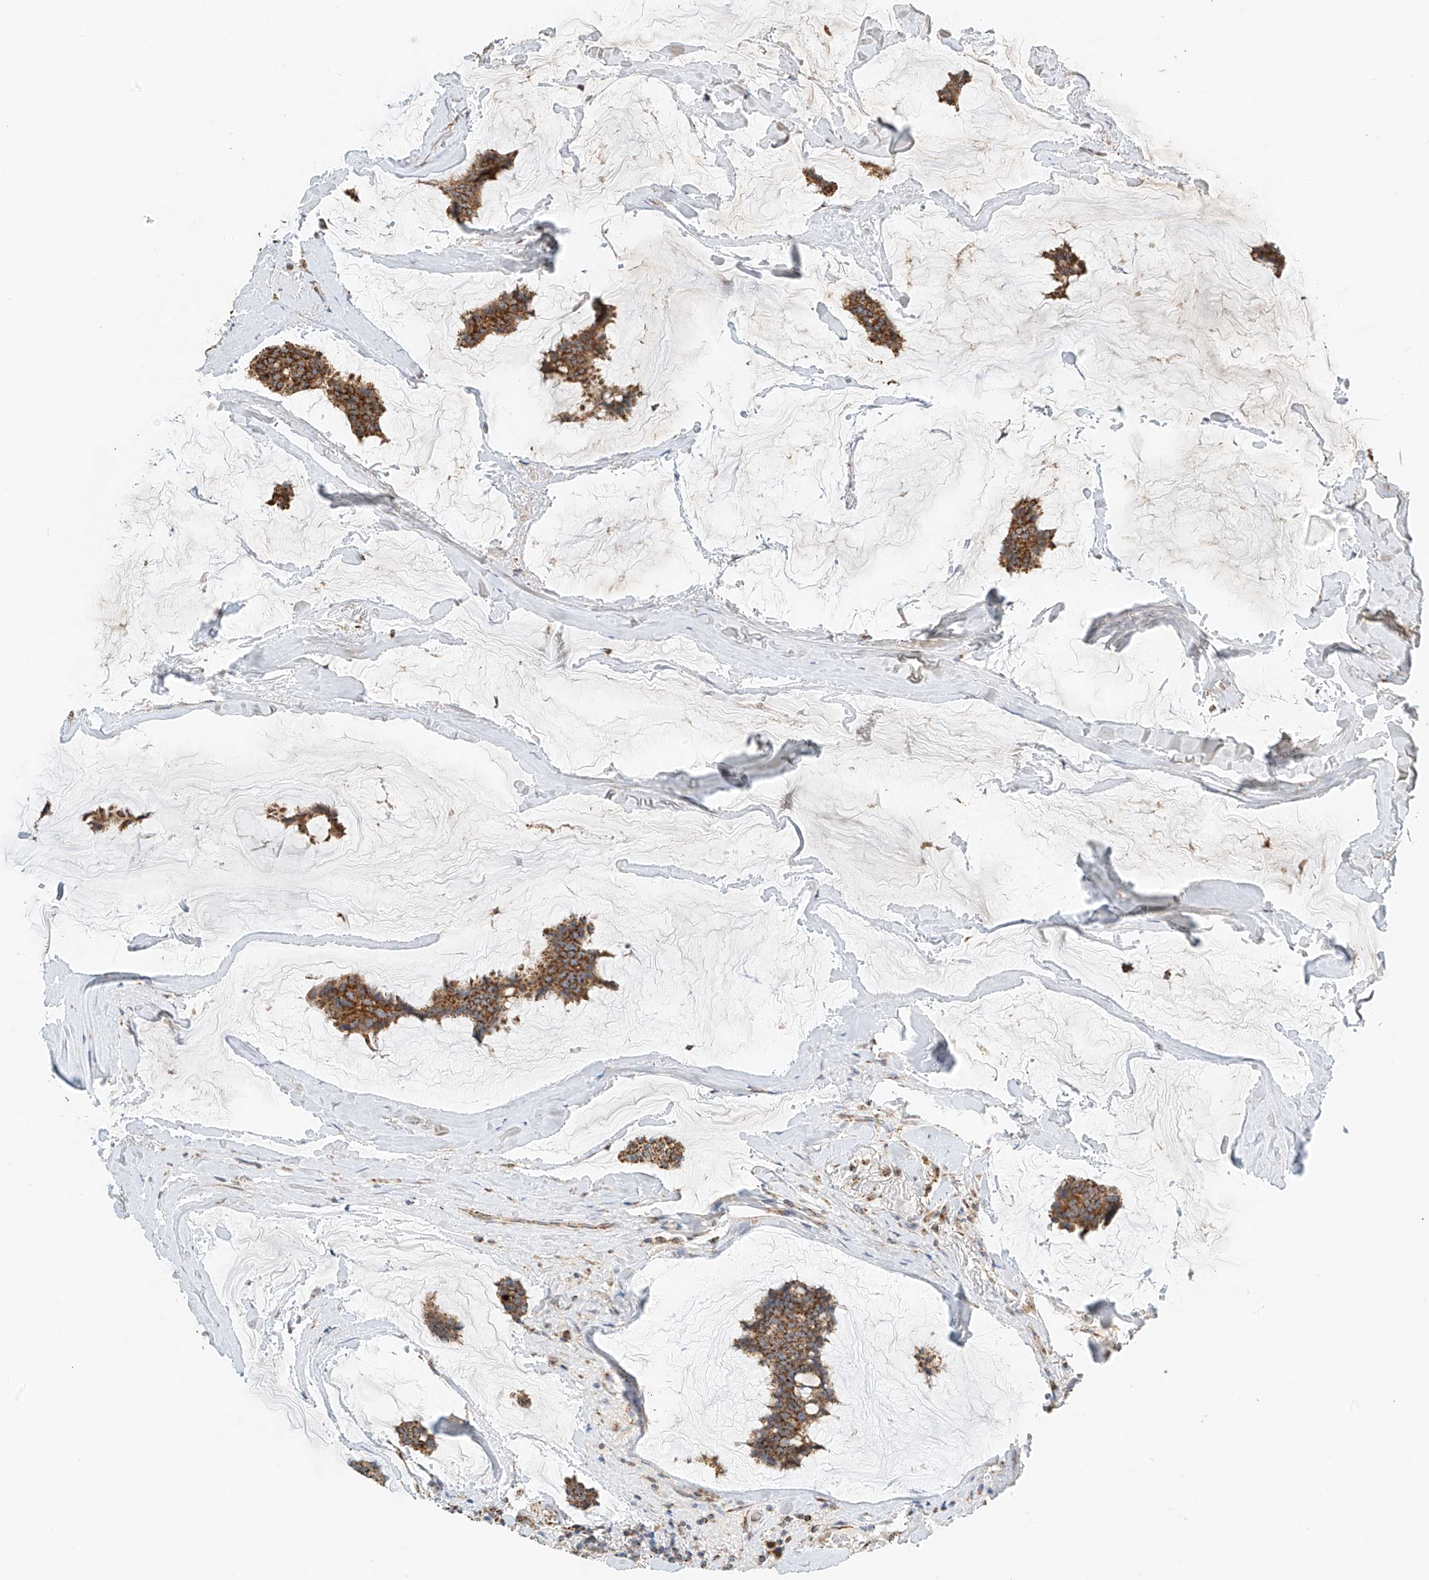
{"staining": {"intensity": "strong", "quantity": ">75%", "location": "cytoplasmic/membranous"}, "tissue": "breast cancer", "cell_type": "Tumor cells", "image_type": "cancer", "snomed": [{"axis": "morphology", "description": "Duct carcinoma"}, {"axis": "topography", "description": "Breast"}], "caption": "Human invasive ductal carcinoma (breast) stained for a protein (brown) demonstrates strong cytoplasmic/membranous positive expression in about >75% of tumor cells.", "gene": "YIPF7", "patient": {"sex": "female", "age": 93}}